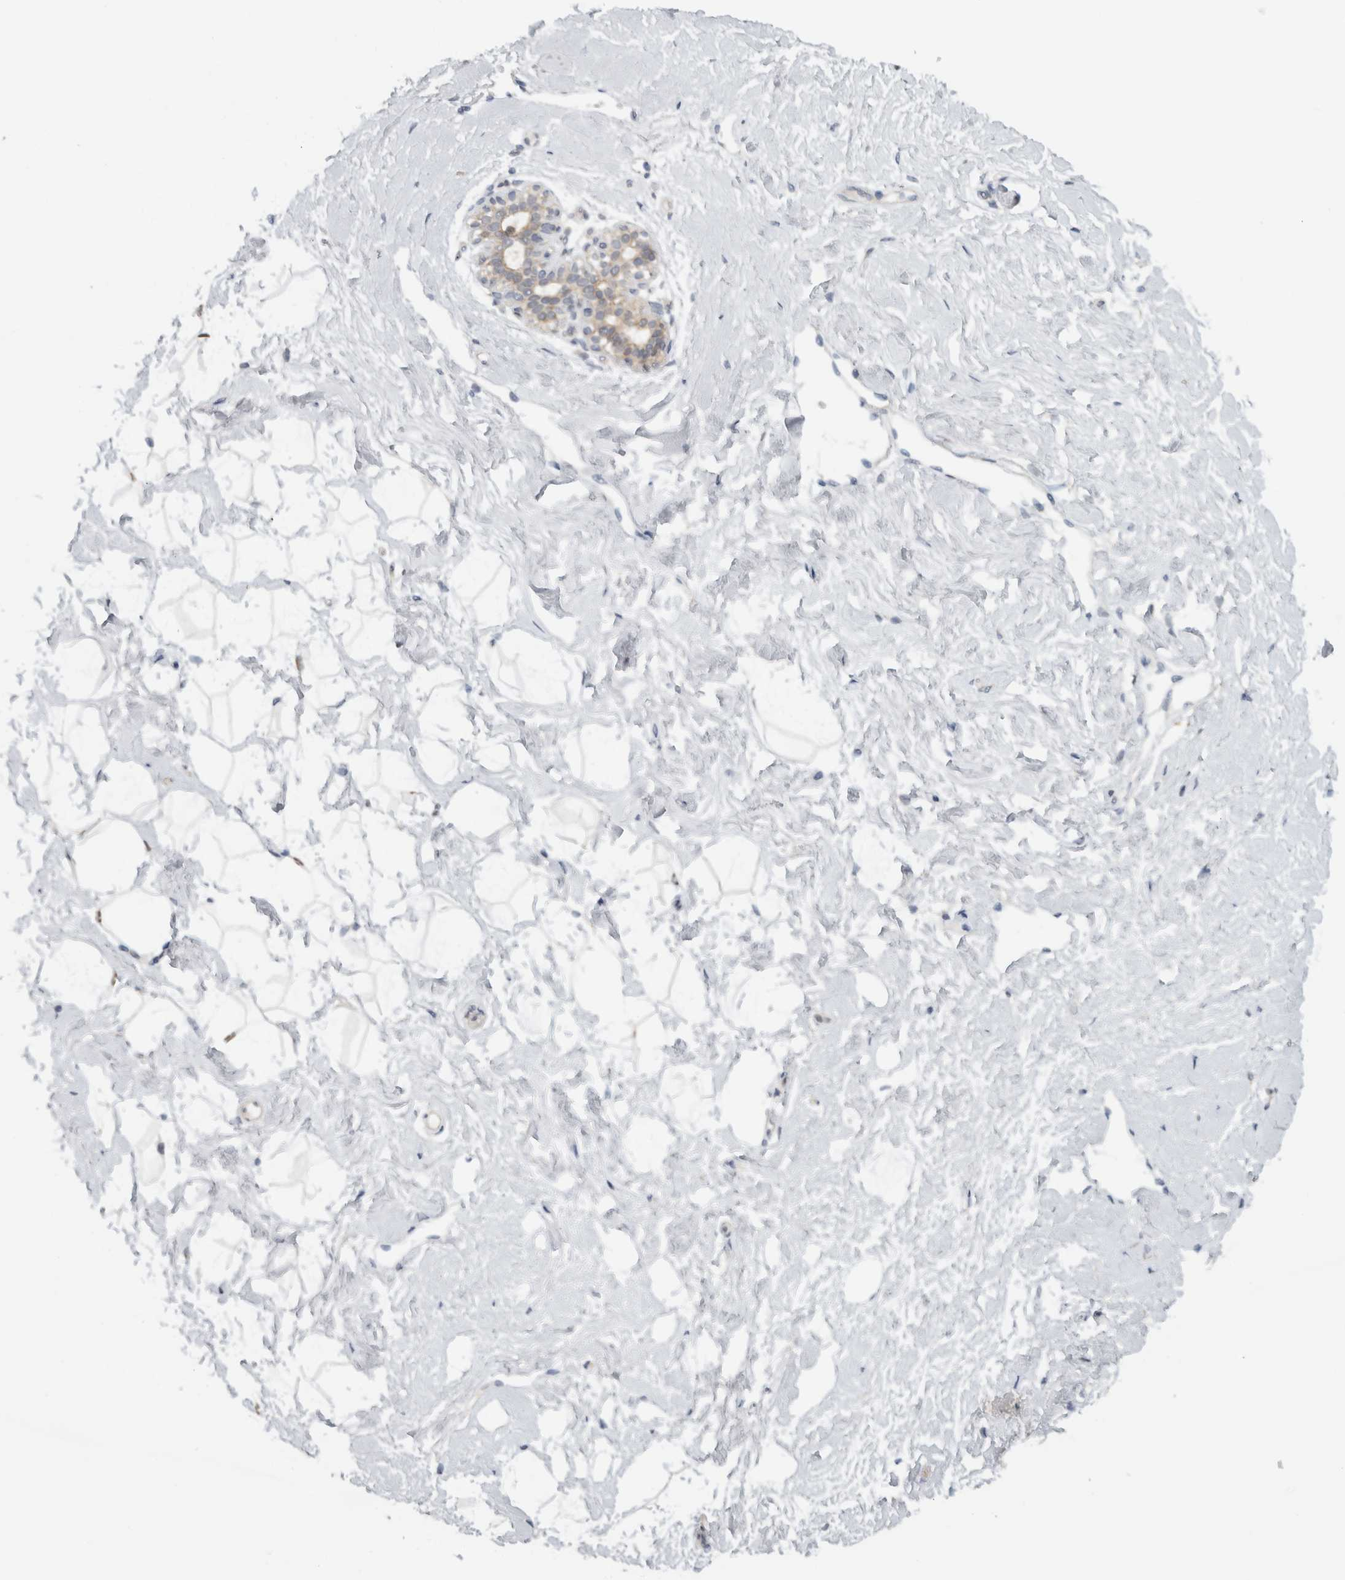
{"staining": {"intensity": "negative", "quantity": "none", "location": "none"}, "tissue": "breast", "cell_type": "Adipocytes", "image_type": "normal", "snomed": [{"axis": "morphology", "description": "Normal tissue, NOS"}, {"axis": "topography", "description": "Breast"}], "caption": "Immunohistochemistry (IHC) photomicrograph of normal breast: human breast stained with DAB (3,3'-diaminobenzidine) displays no significant protein positivity in adipocytes.", "gene": "RAB18", "patient": {"sex": "female", "age": 23}}